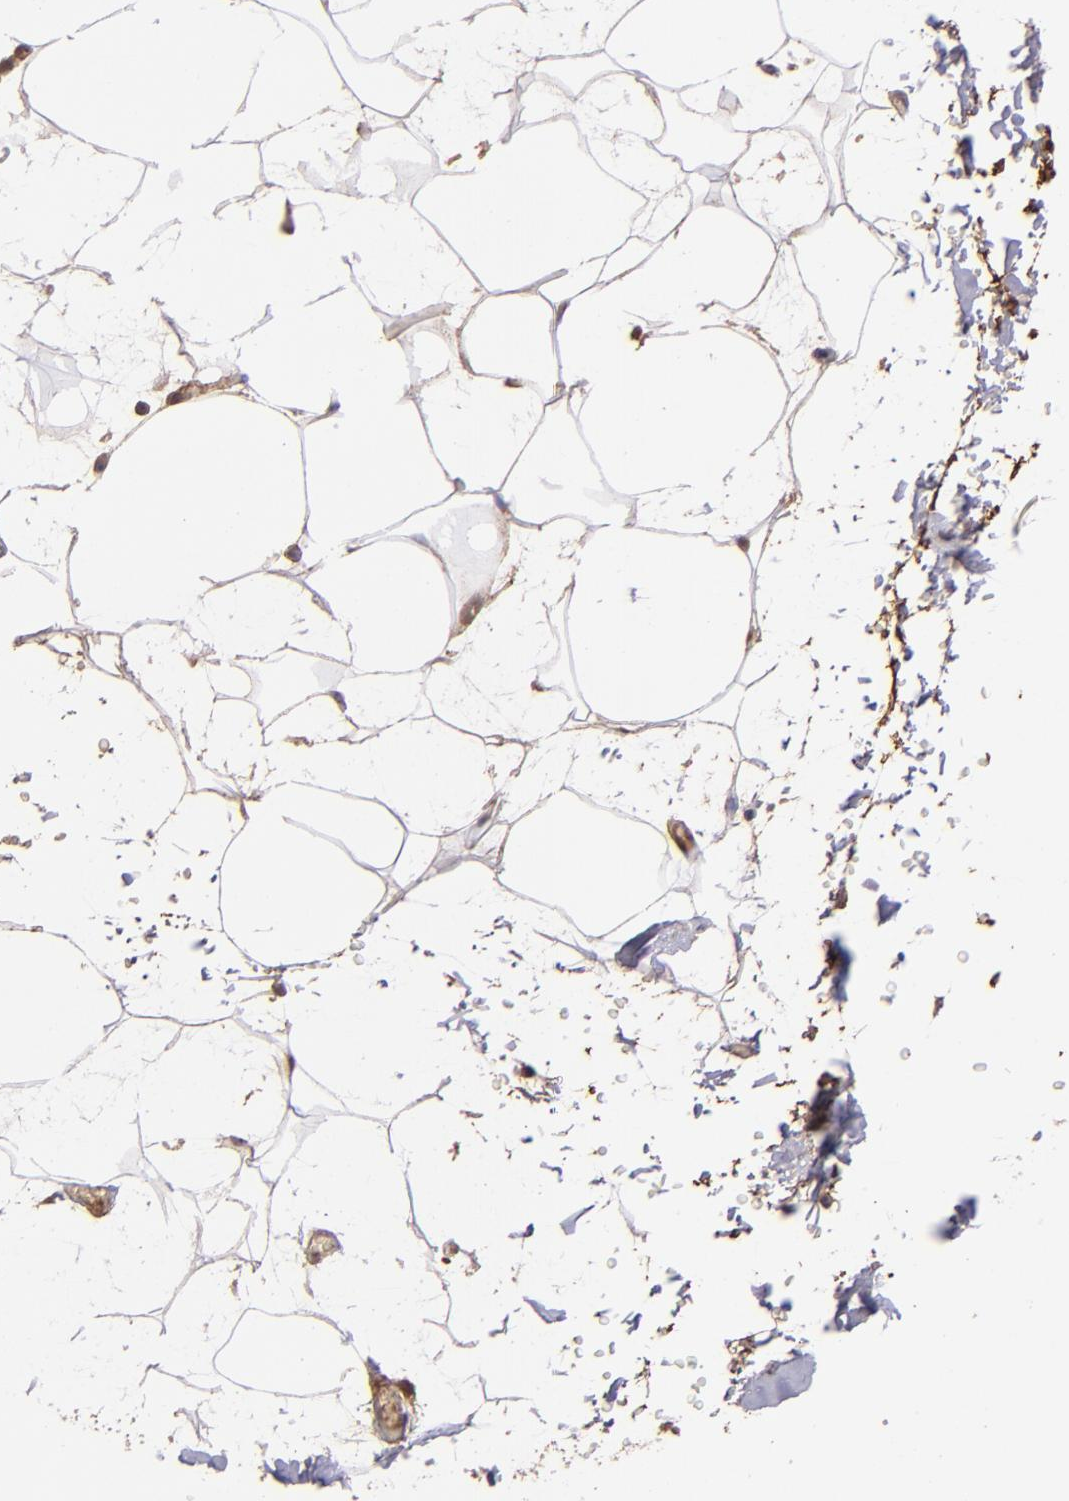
{"staining": {"intensity": "moderate", "quantity": "25%-75%", "location": "cytoplasmic/membranous"}, "tissue": "adipose tissue", "cell_type": "Adipocytes", "image_type": "normal", "snomed": [{"axis": "morphology", "description": "Normal tissue, NOS"}, {"axis": "topography", "description": "Soft tissue"}], "caption": "Immunohistochemical staining of normal adipose tissue displays medium levels of moderate cytoplasmic/membranous staining in about 25%-75% of adipocytes.", "gene": "USP51", "patient": {"sex": "male", "age": 72}}